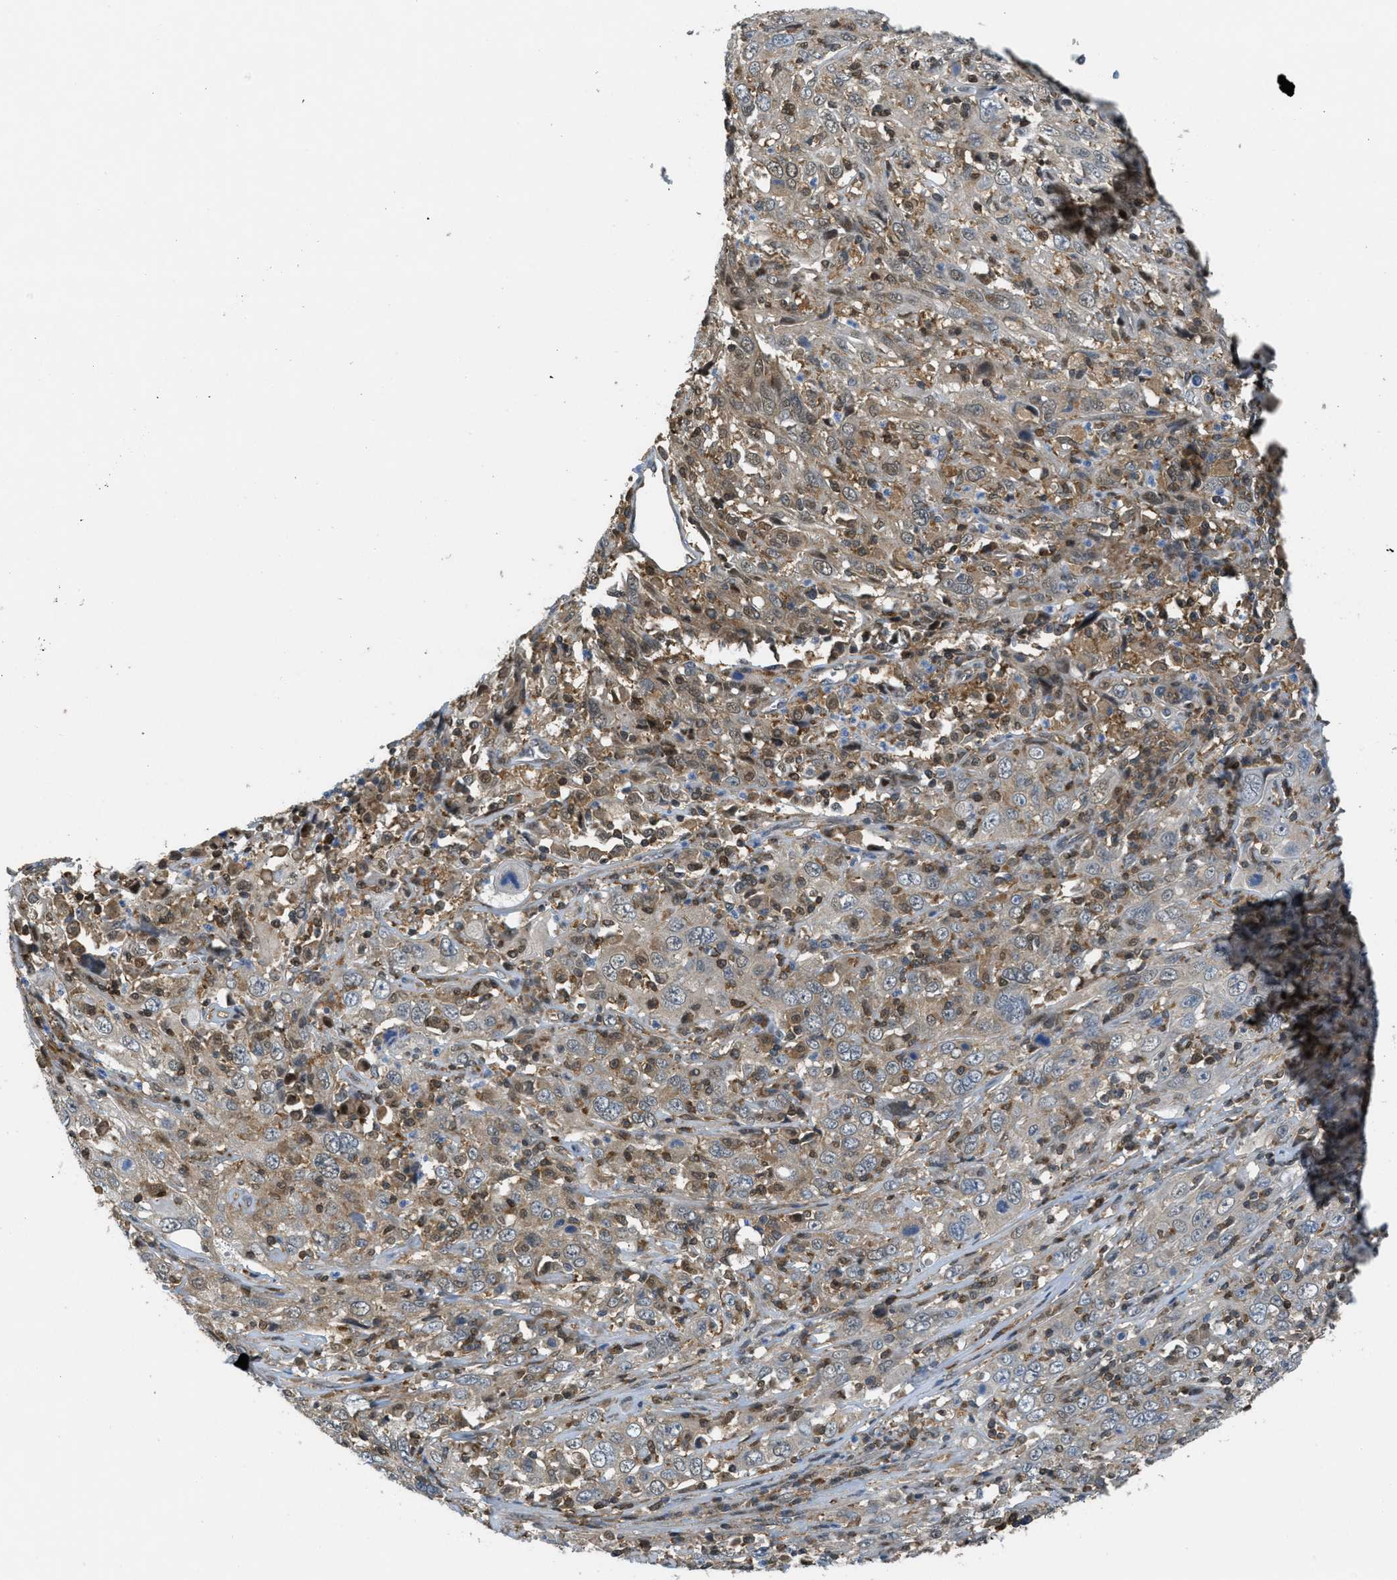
{"staining": {"intensity": "weak", "quantity": ">75%", "location": "cytoplasmic/membranous"}, "tissue": "cervical cancer", "cell_type": "Tumor cells", "image_type": "cancer", "snomed": [{"axis": "morphology", "description": "Squamous cell carcinoma, NOS"}, {"axis": "topography", "description": "Cervix"}], "caption": "Squamous cell carcinoma (cervical) stained with immunohistochemistry (IHC) shows weak cytoplasmic/membranous positivity in about >75% of tumor cells. (brown staining indicates protein expression, while blue staining denotes nuclei).", "gene": "PIP5K1C", "patient": {"sex": "female", "age": 46}}